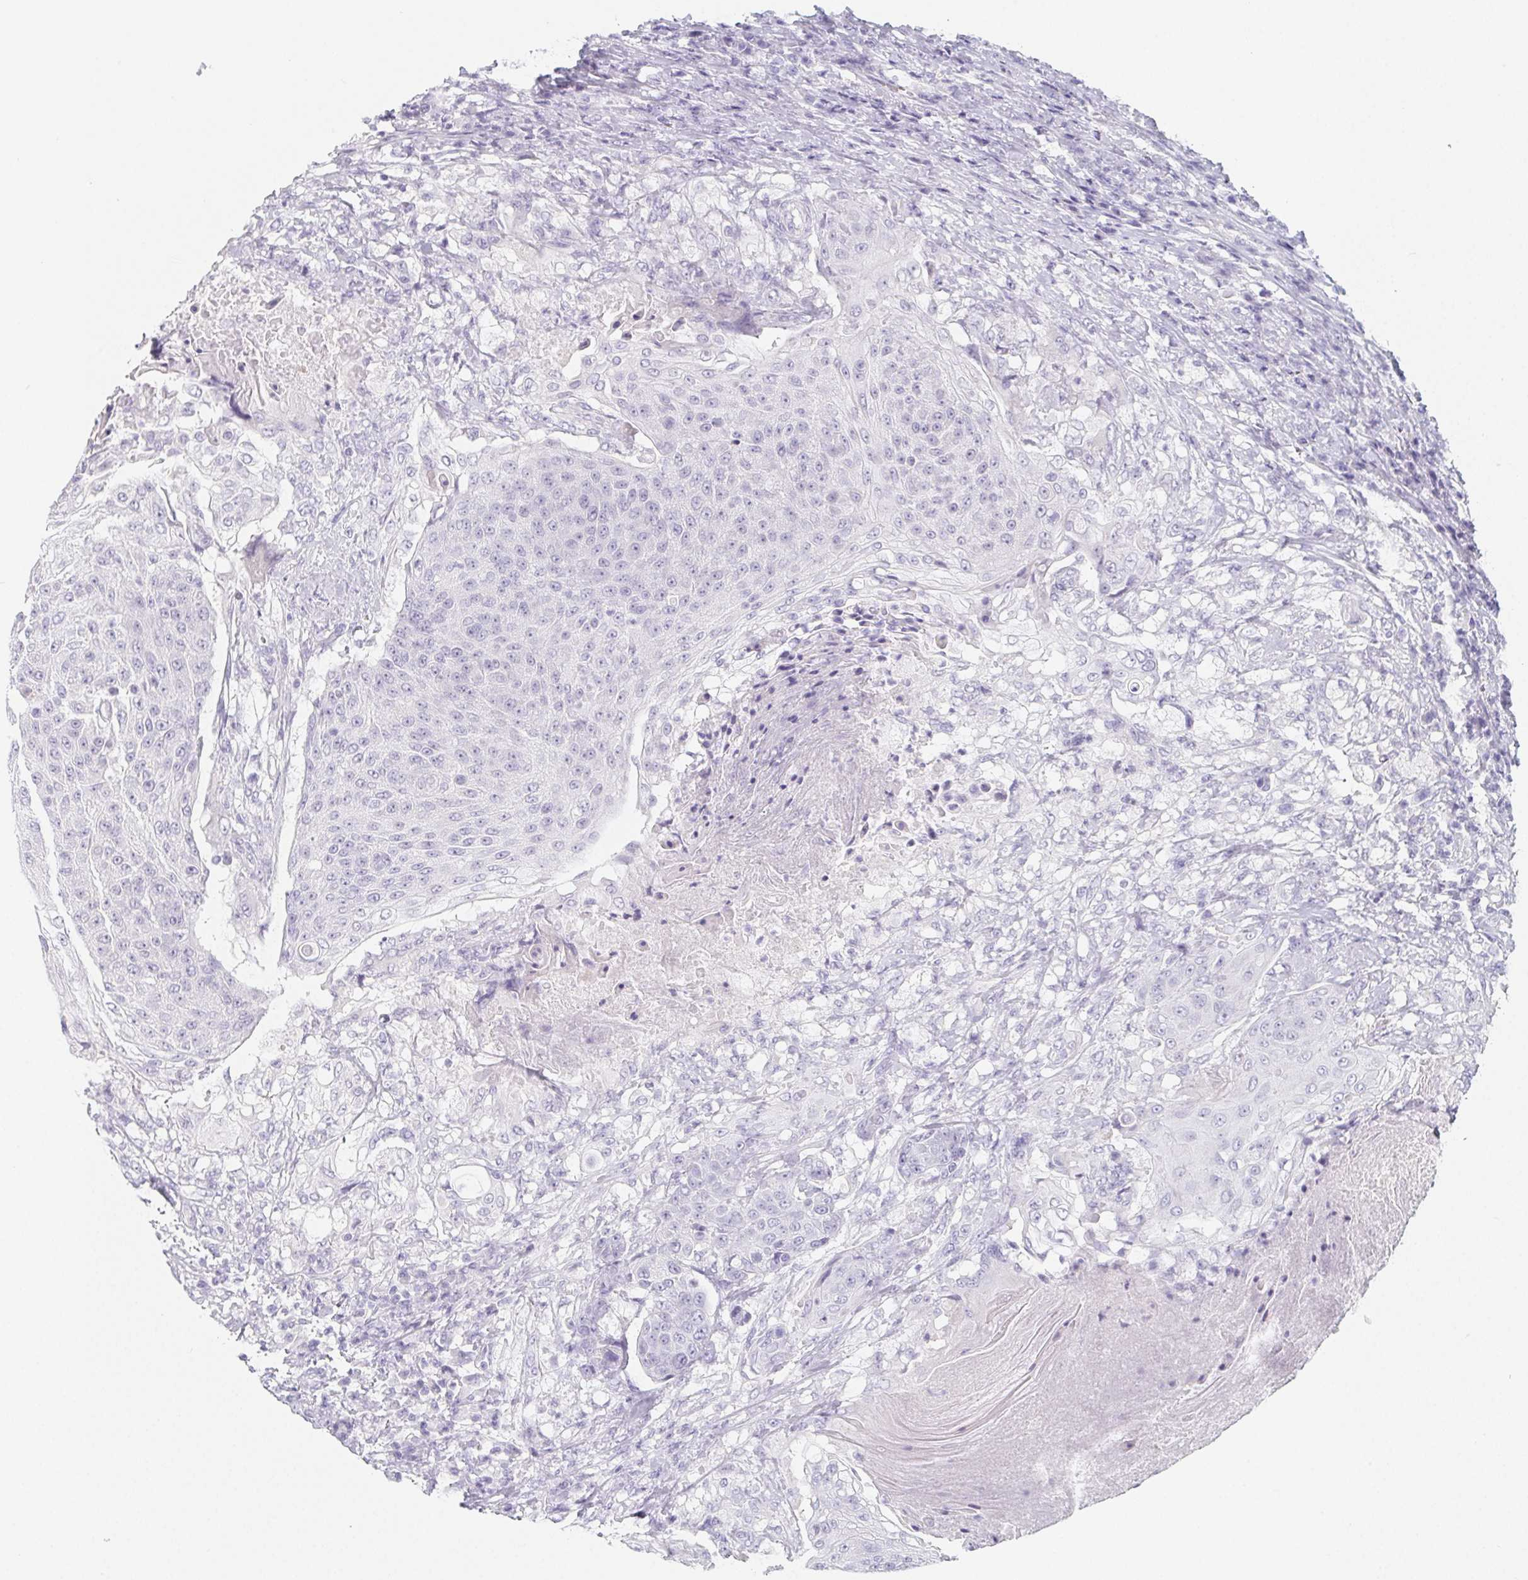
{"staining": {"intensity": "negative", "quantity": "none", "location": "none"}, "tissue": "urothelial cancer", "cell_type": "Tumor cells", "image_type": "cancer", "snomed": [{"axis": "morphology", "description": "Urothelial carcinoma, High grade"}, {"axis": "topography", "description": "Urinary bladder"}], "caption": "DAB (3,3'-diaminobenzidine) immunohistochemical staining of urothelial cancer displays no significant positivity in tumor cells. (Immunohistochemistry (ihc), brightfield microscopy, high magnification).", "gene": "GLIPR1L1", "patient": {"sex": "female", "age": 63}}